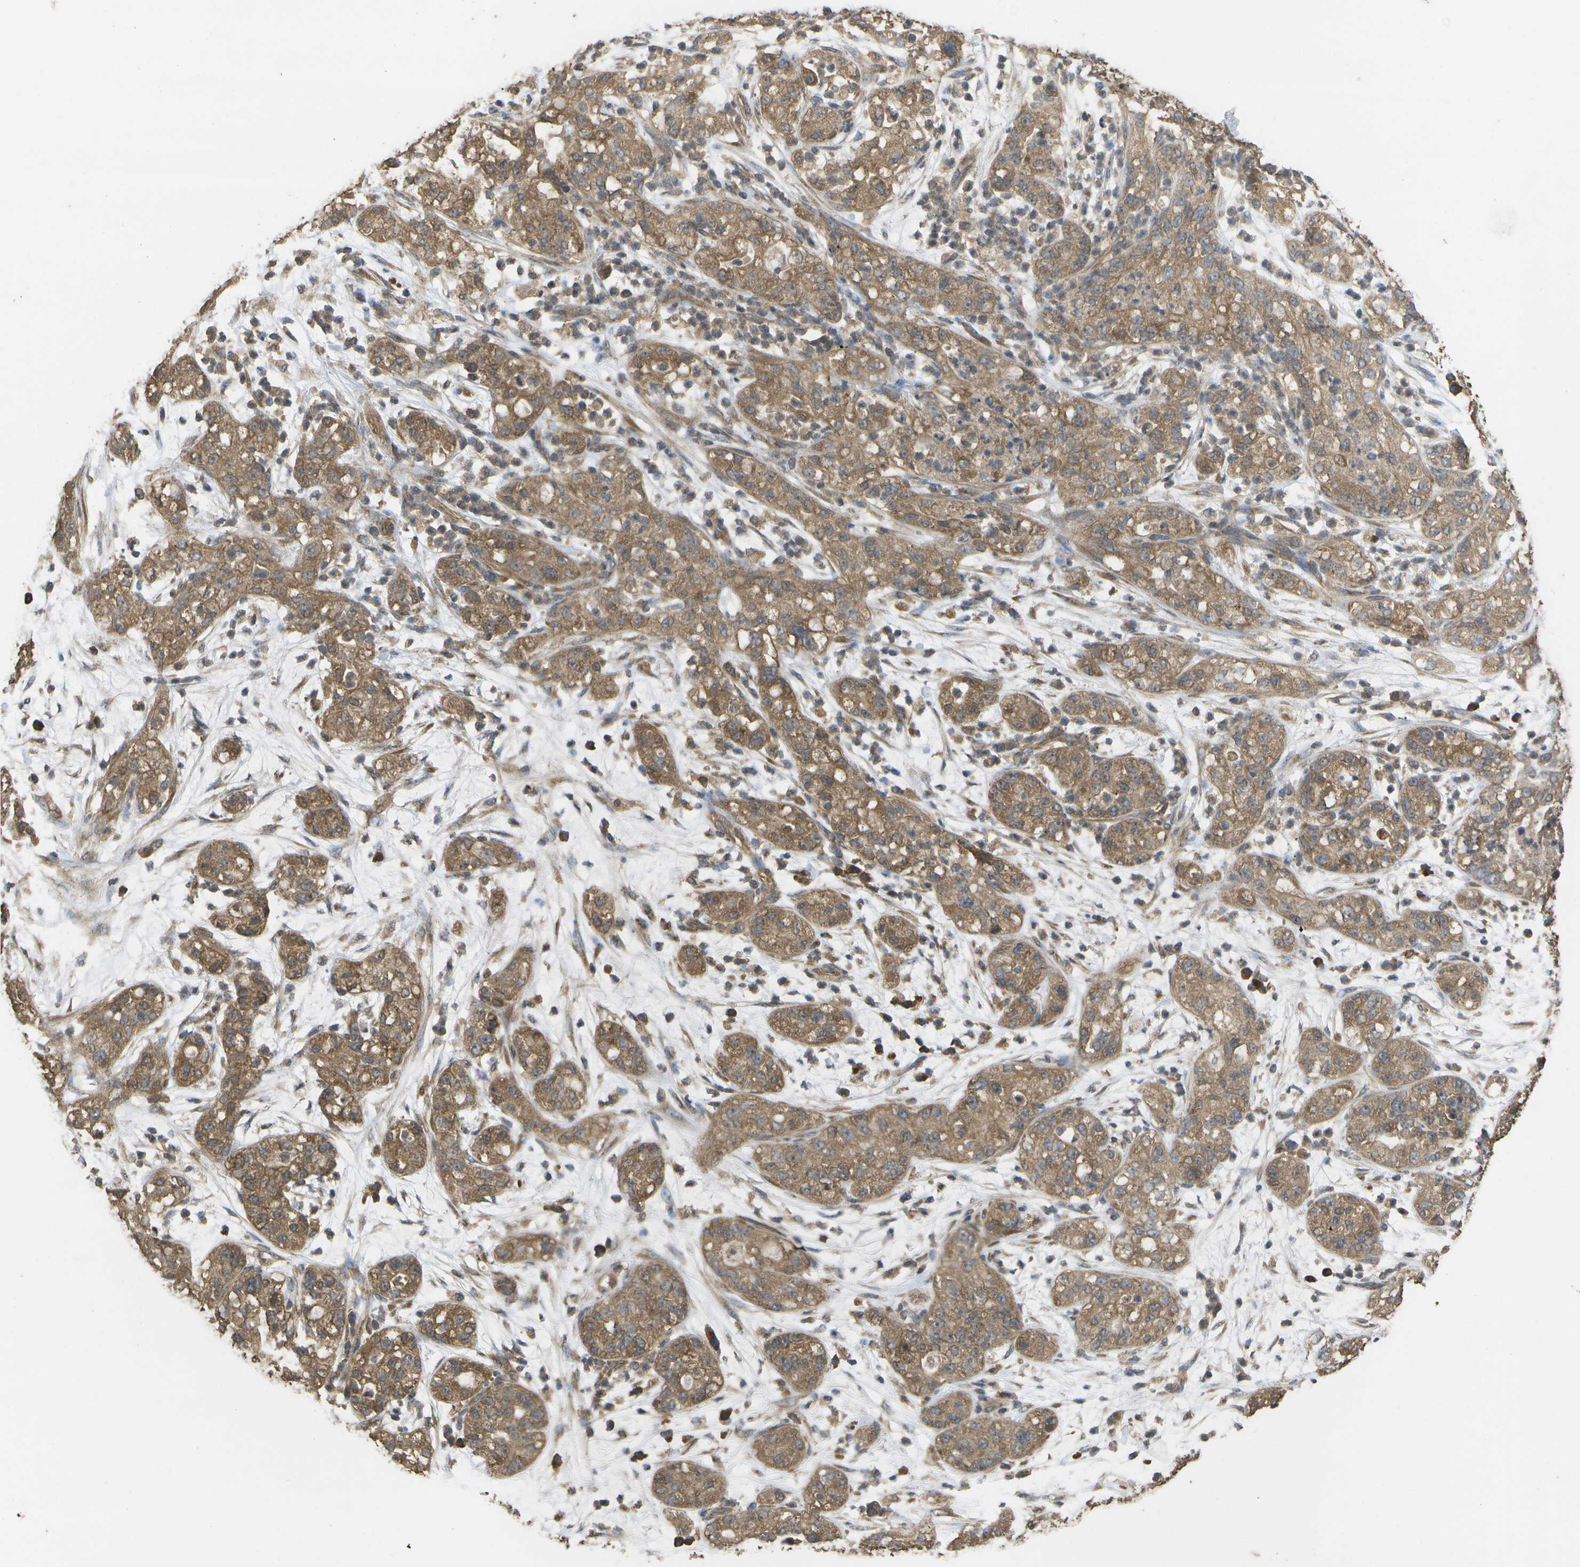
{"staining": {"intensity": "moderate", "quantity": ">75%", "location": "cytoplasmic/membranous"}, "tissue": "pancreatic cancer", "cell_type": "Tumor cells", "image_type": "cancer", "snomed": [{"axis": "morphology", "description": "Adenocarcinoma, NOS"}, {"axis": "topography", "description": "Pancreas"}], "caption": "DAB immunohistochemical staining of pancreatic cancer (adenocarcinoma) shows moderate cytoplasmic/membranous protein staining in about >75% of tumor cells.", "gene": "SACS", "patient": {"sex": "female", "age": 78}}